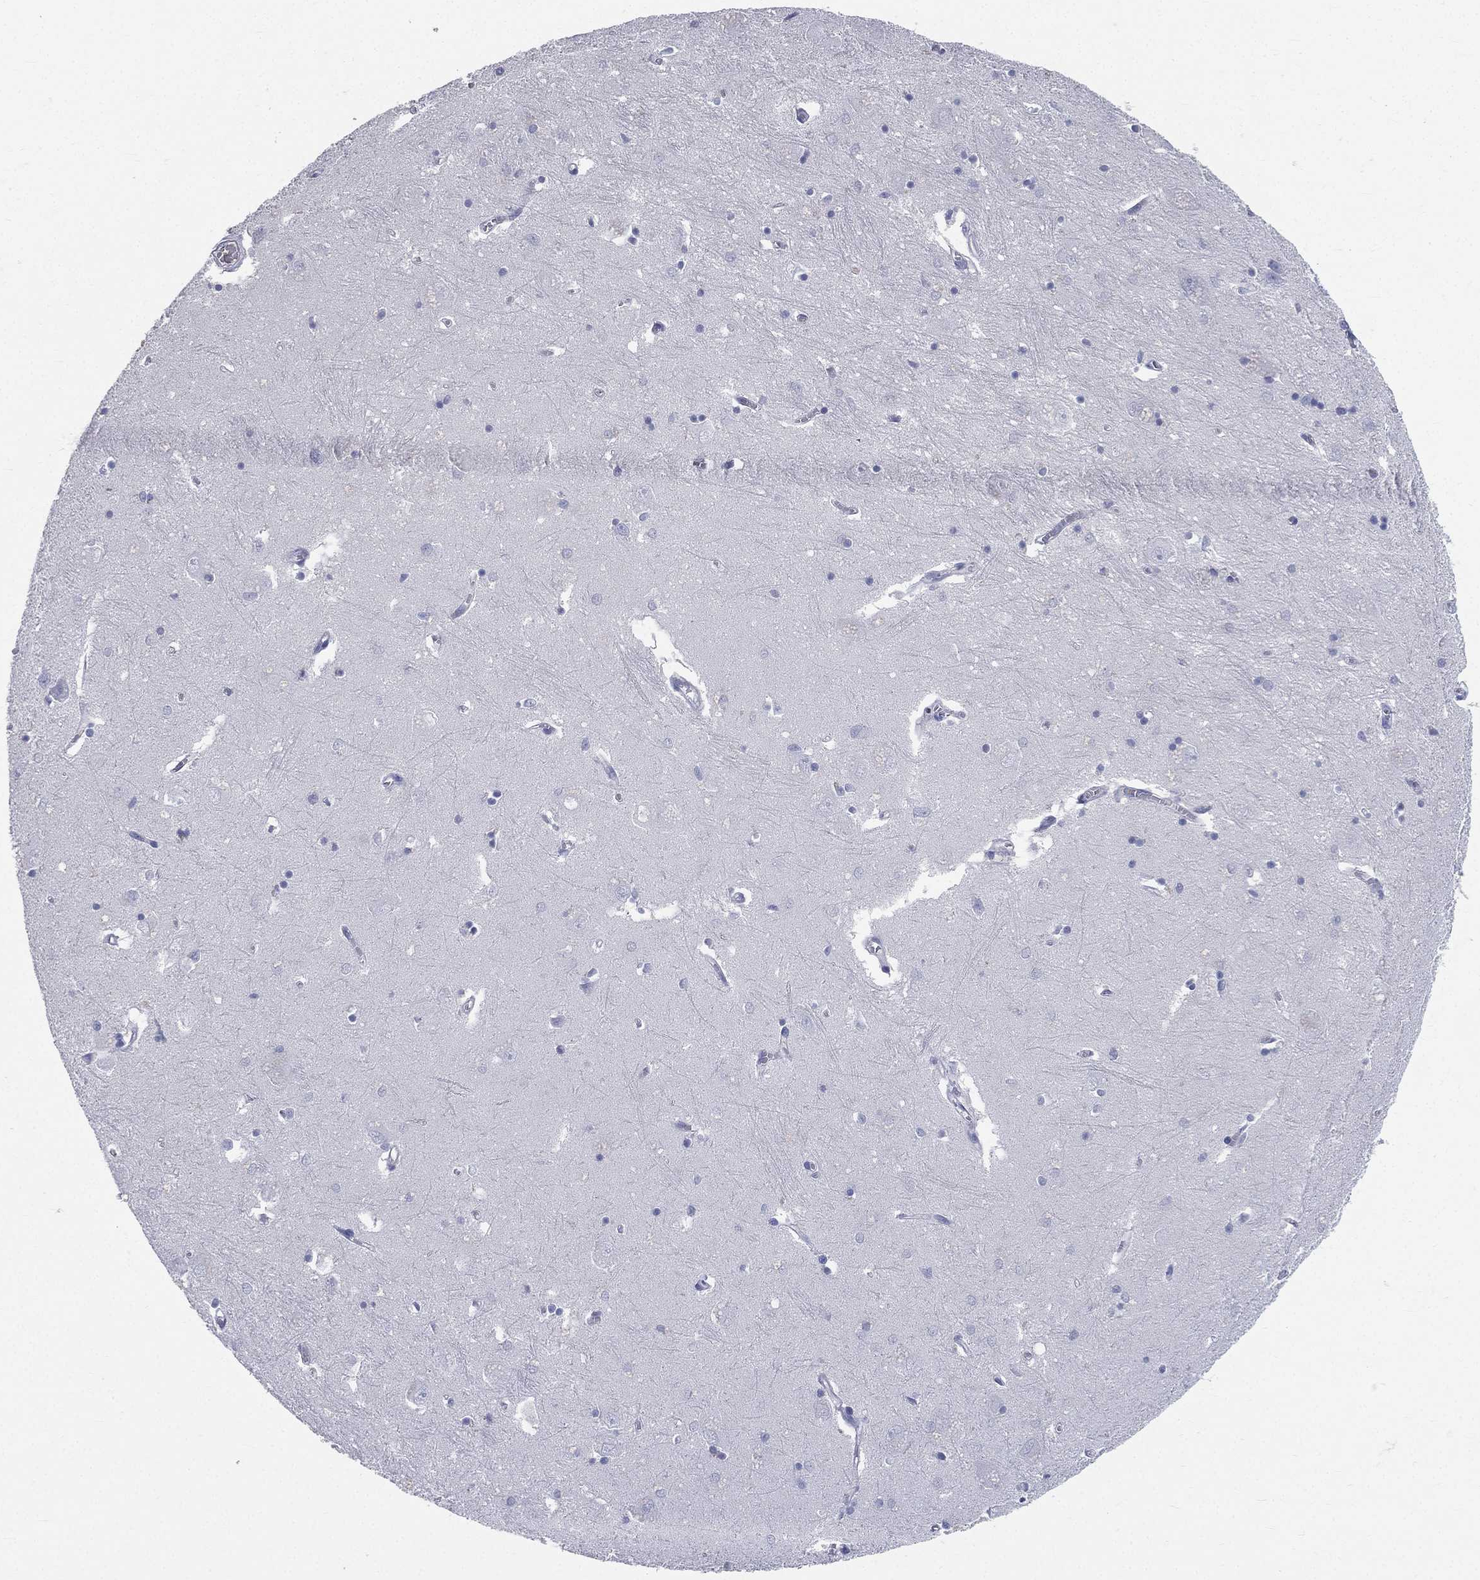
{"staining": {"intensity": "negative", "quantity": "none", "location": "none"}, "tissue": "caudate", "cell_type": "Glial cells", "image_type": "normal", "snomed": [{"axis": "morphology", "description": "Normal tissue, NOS"}, {"axis": "topography", "description": "Lateral ventricle wall"}], "caption": "An immunohistochemistry (IHC) histopathology image of benign caudate is shown. There is no staining in glial cells of caudate.", "gene": "HP", "patient": {"sex": "male", "age": 54}}